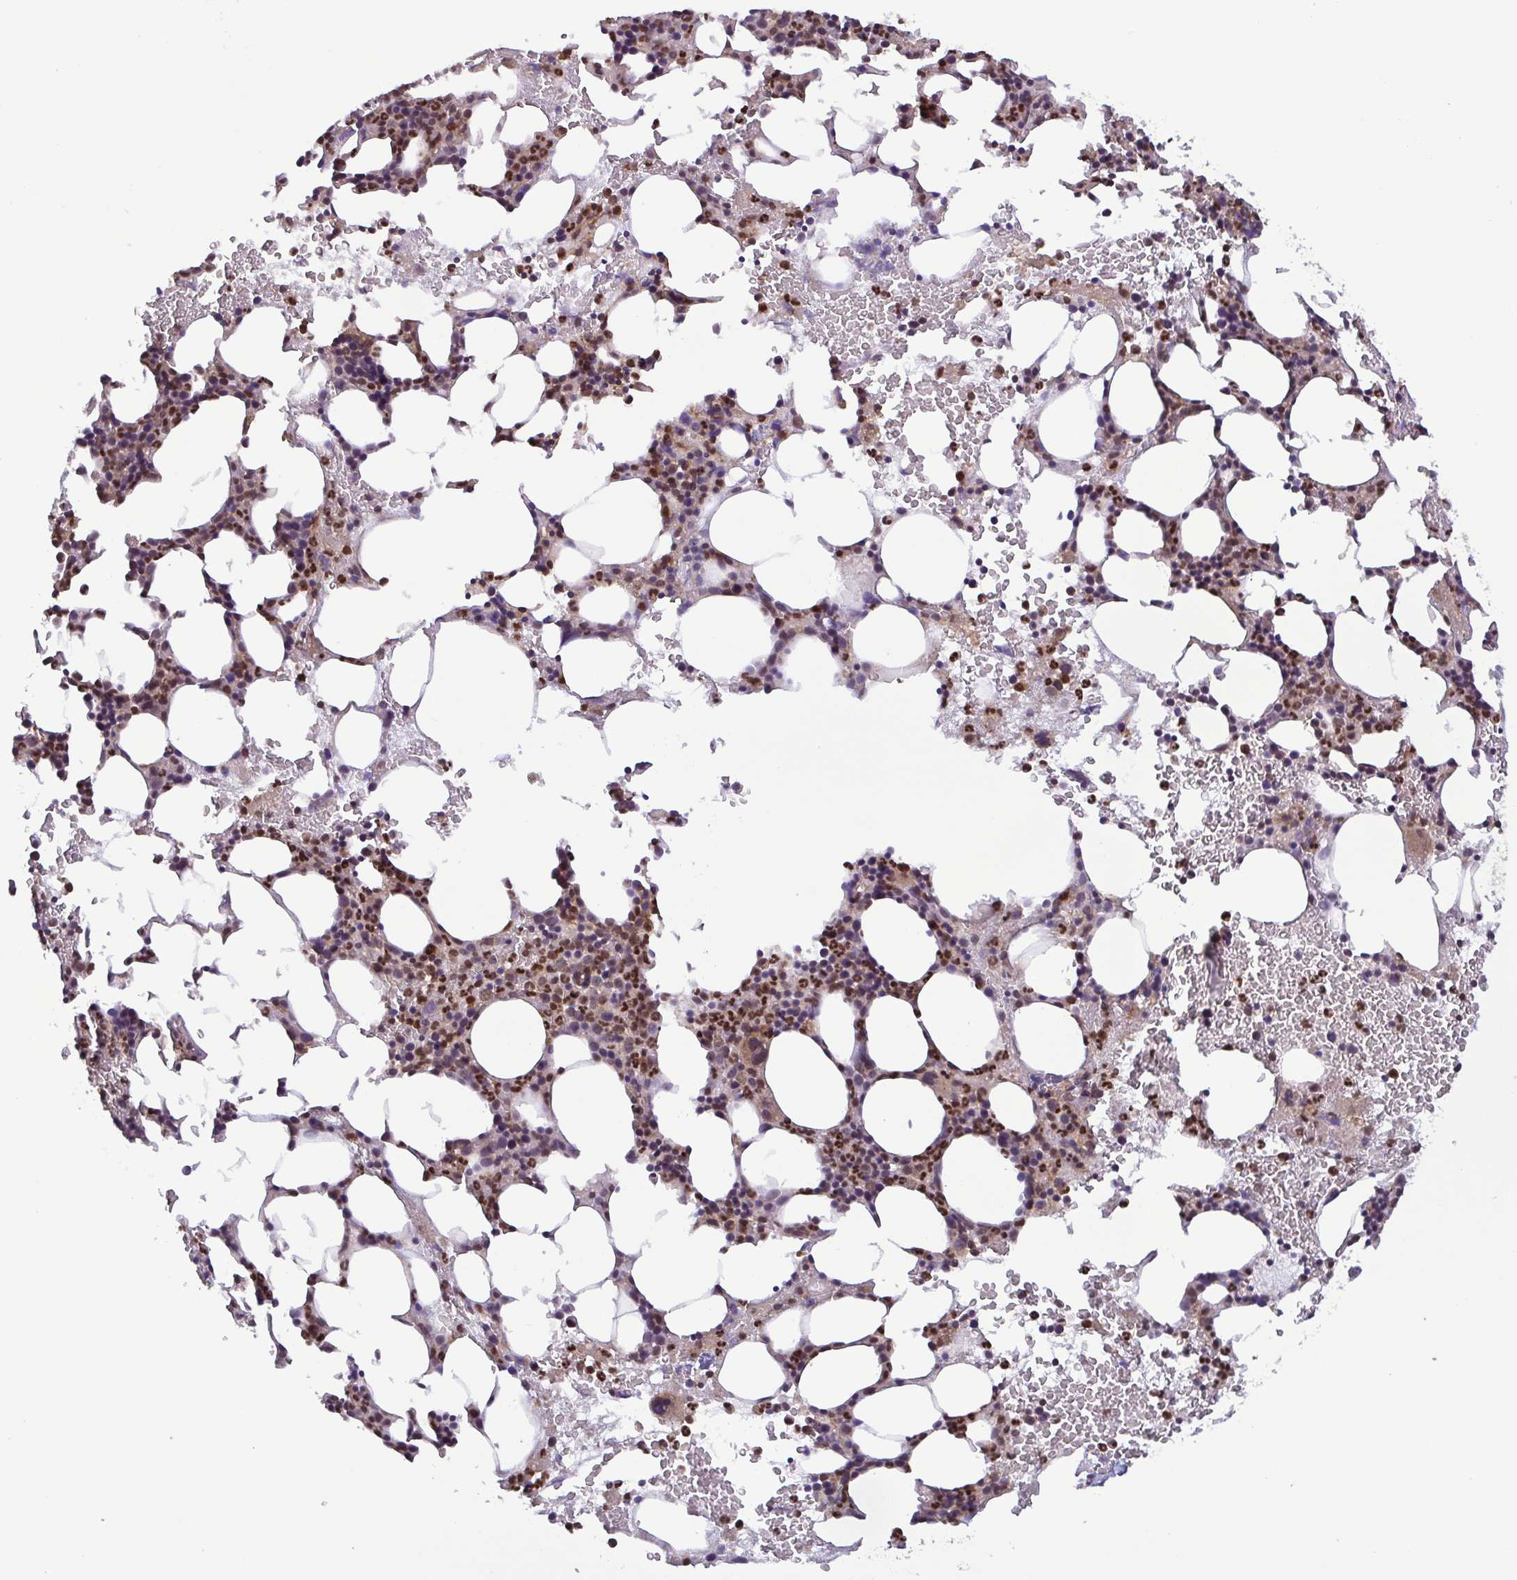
{"staining": {"intensity": "moderate", "quantity": "25%-75%", "location": "cytoplasmic/membranous,nuclear"}, "tissue": "bone marrow", "cell_type": "Hematopoietic cells", "image_type": "normal", "snomed": [{"axis": "morphology", "description": "Normal tissue, NOS"}, {"axis": "topography", "description": "Bone marrow"}], "caption": "The immunohistochemical stain labels moderate cytoplasmic/membranous,nuclear positivity in hematopoietic cells of benign bone marrow.", "gene": "CHMP1B", "patient": {"sex": "female", "age": 72}}